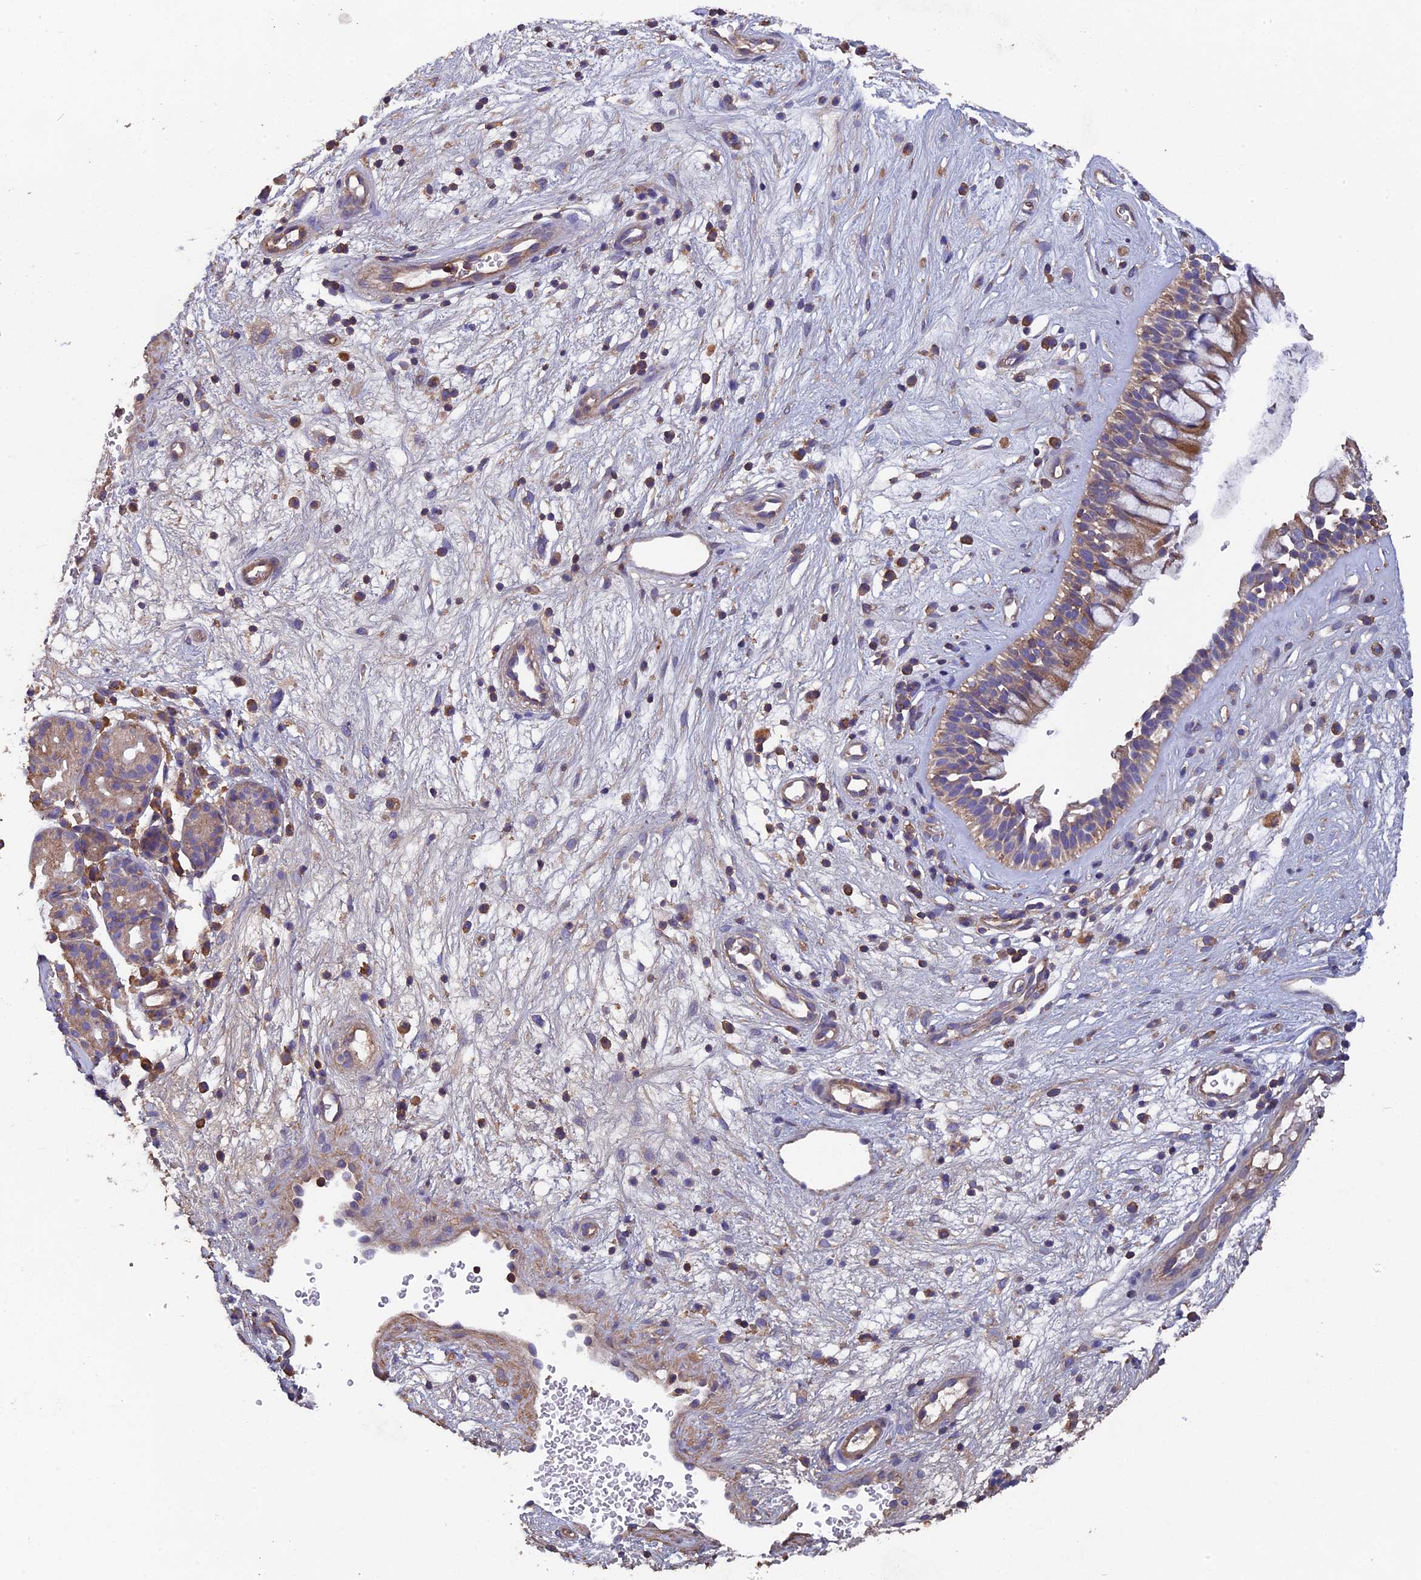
{"staining": {"intensity": "moderate", "quantity": ">75%", "location": "cytoplasmic/membranous"}, "tissue": "nasopharynx", "cell_type": "Respiratory epithelial cells", "image_type": "normal", "snomed": [{"axis": "morphology", "description": "Normal tissue, NOS"}, {"axis": "topography", "description": "Nasopharynx"}], "caption": "Respiratory epithelial cells display moderate cytoplasmic/membranous positivity in about >75% of cells in benign nasopharynx.", "gene": "CCDC153", "patient": {"sex": "male", "age": 32}}